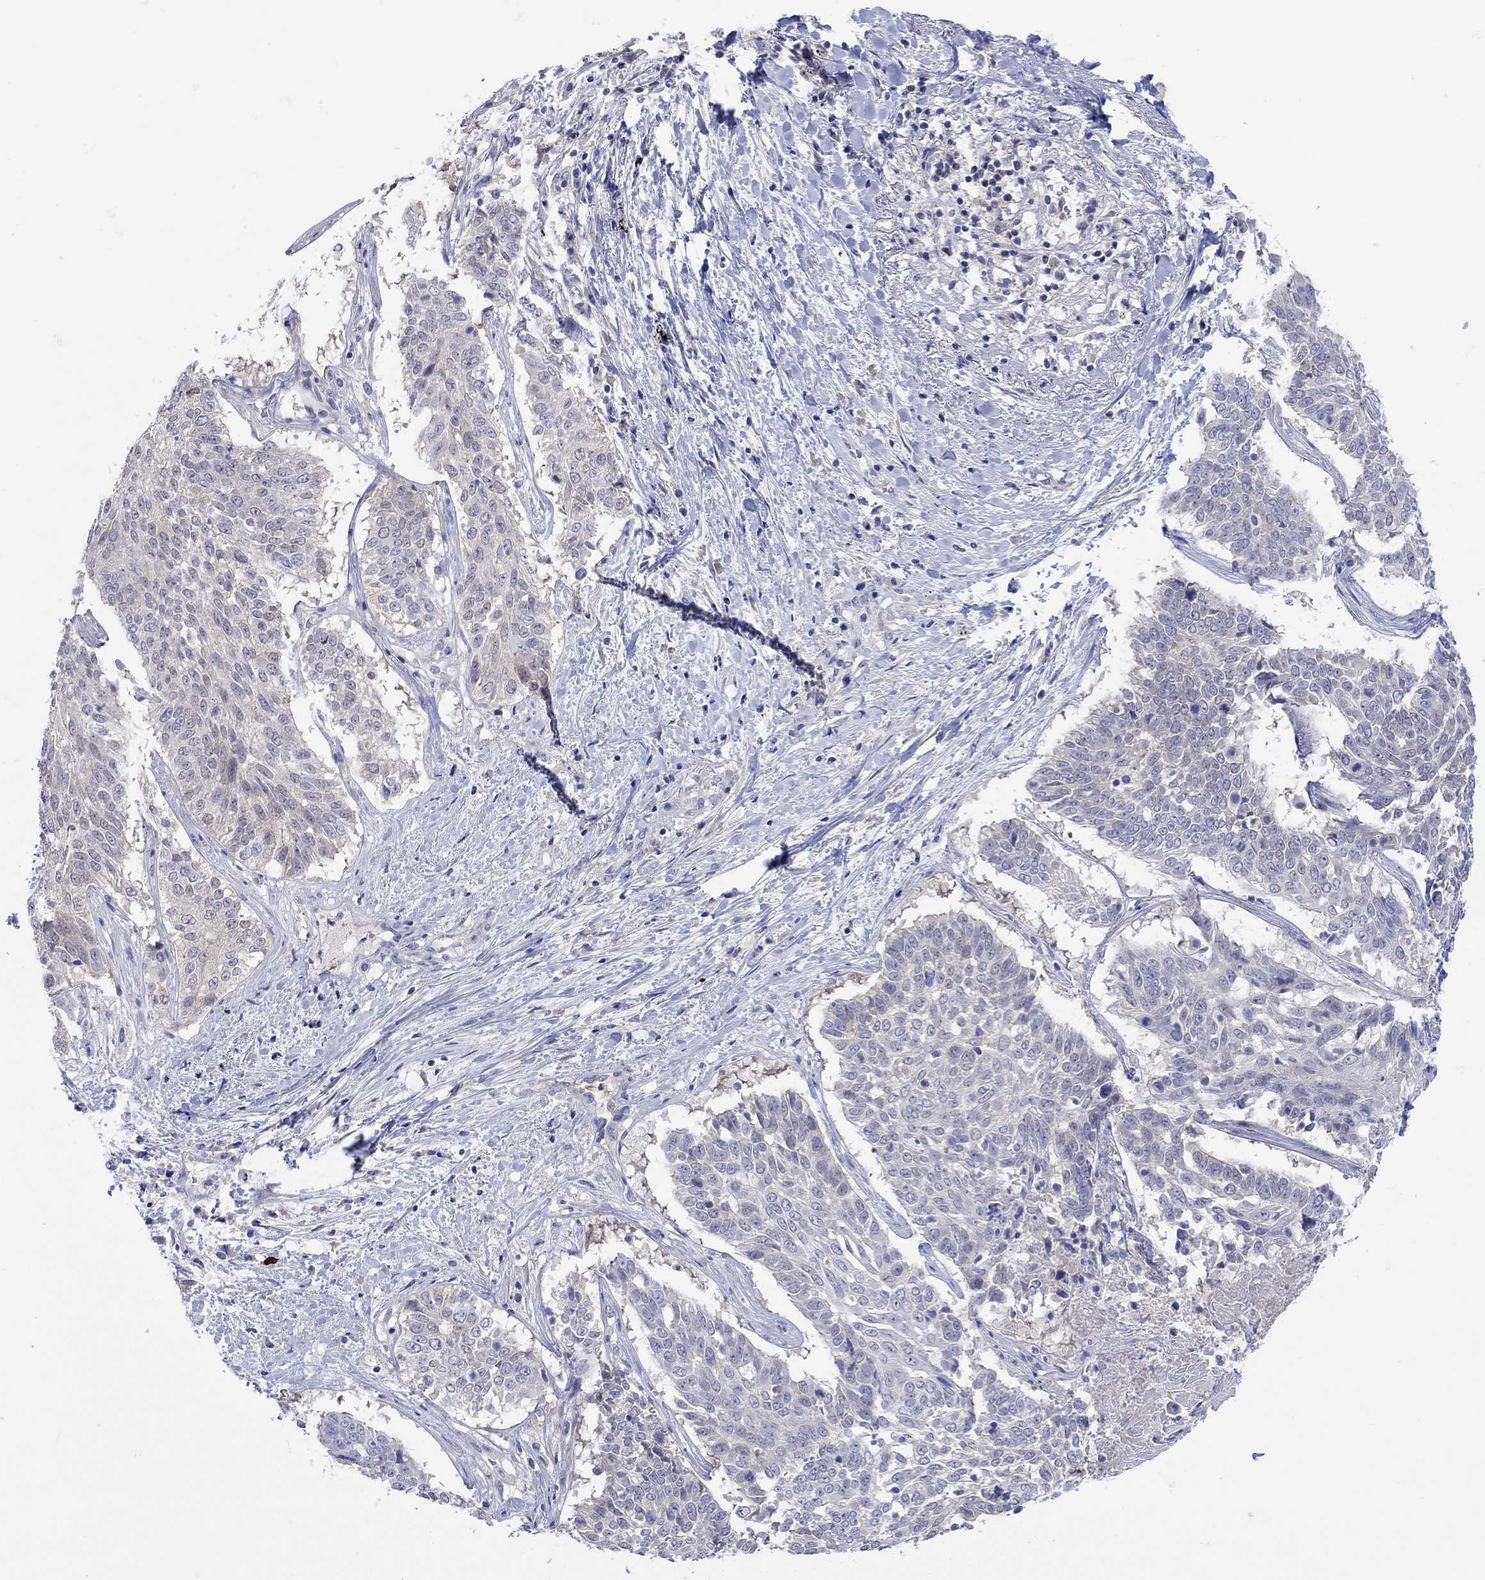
{"staining": {"intensity": "negative", "quantity": "none", "location": "none"}, "tissue": "lung cancer", "cell_type": "Tumor cells", "image_type": "cancer", "snomed": [{"axis": "morphology", "description": "Squamous cell carcinoma, NOS"}, {"axis": "topography", "description": "Lung"}], "caption": "The immunohistochemistry image has no significant staining in tumor cells of squamous cell carcinoma (lung) tissue. The staining was performed using DAB to visualize the protein expression in brown, while the nuclei were stained in blue with hematoxylin (Magnification: 20x).", "gene": "MSI1", "patient": {"sex": "male", "age": 64}}